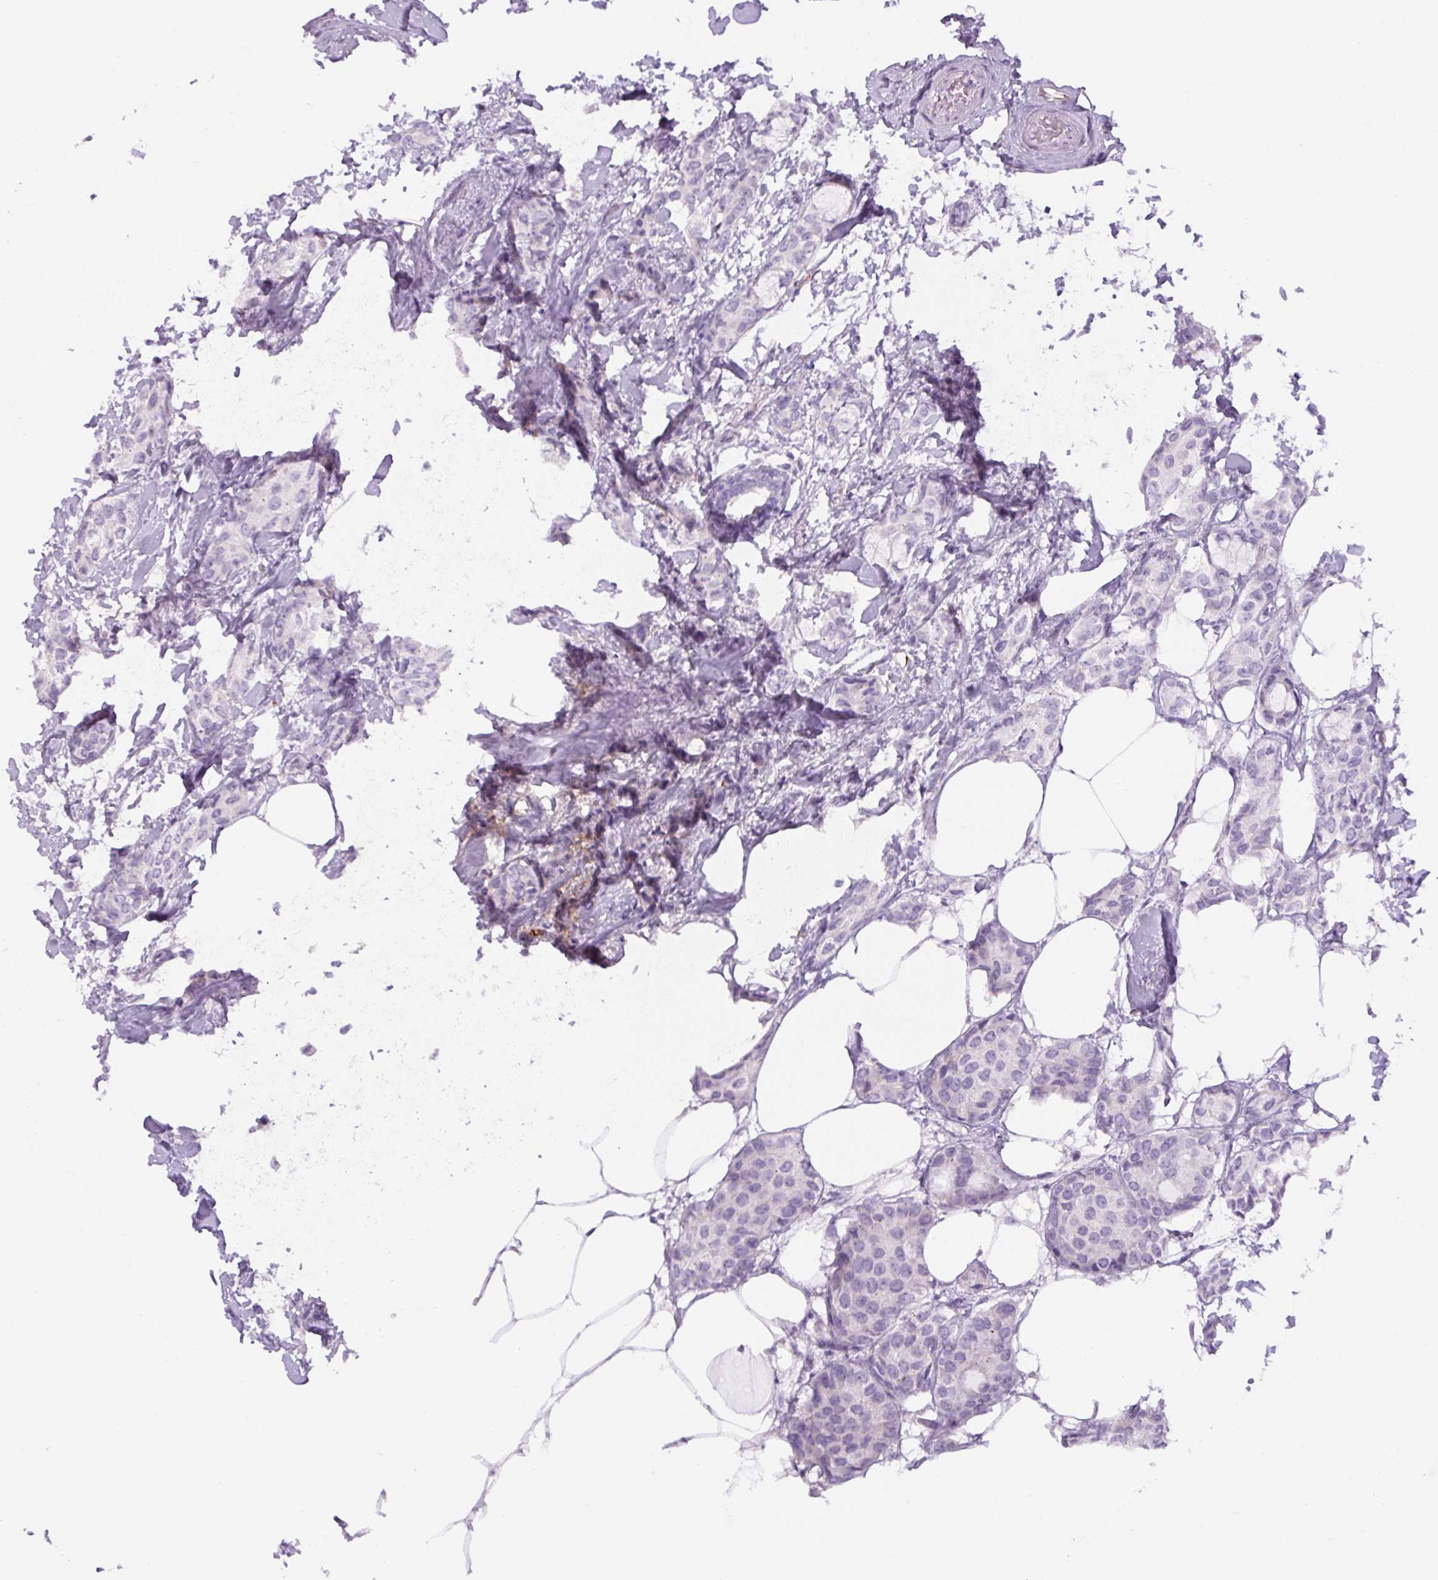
{"staining": {"intensity": "negative", "quantity": "none", "location": "none"}, "tissue": "breast cancer", "cell_type": "Tumor cells", "image_type": "cancer", "snomed": [{"axis": "morphology", "description": "Duct carcinoma"}, {"axis": "topography", "description": "Breast"}], "caption": "Immunohistochemical staining of human breast cancer (intraductal carcinoma) reveals no significant expression in tumor cells.", "gene": "RSPO4", "patient": {"sex": "female", "age": 73}}